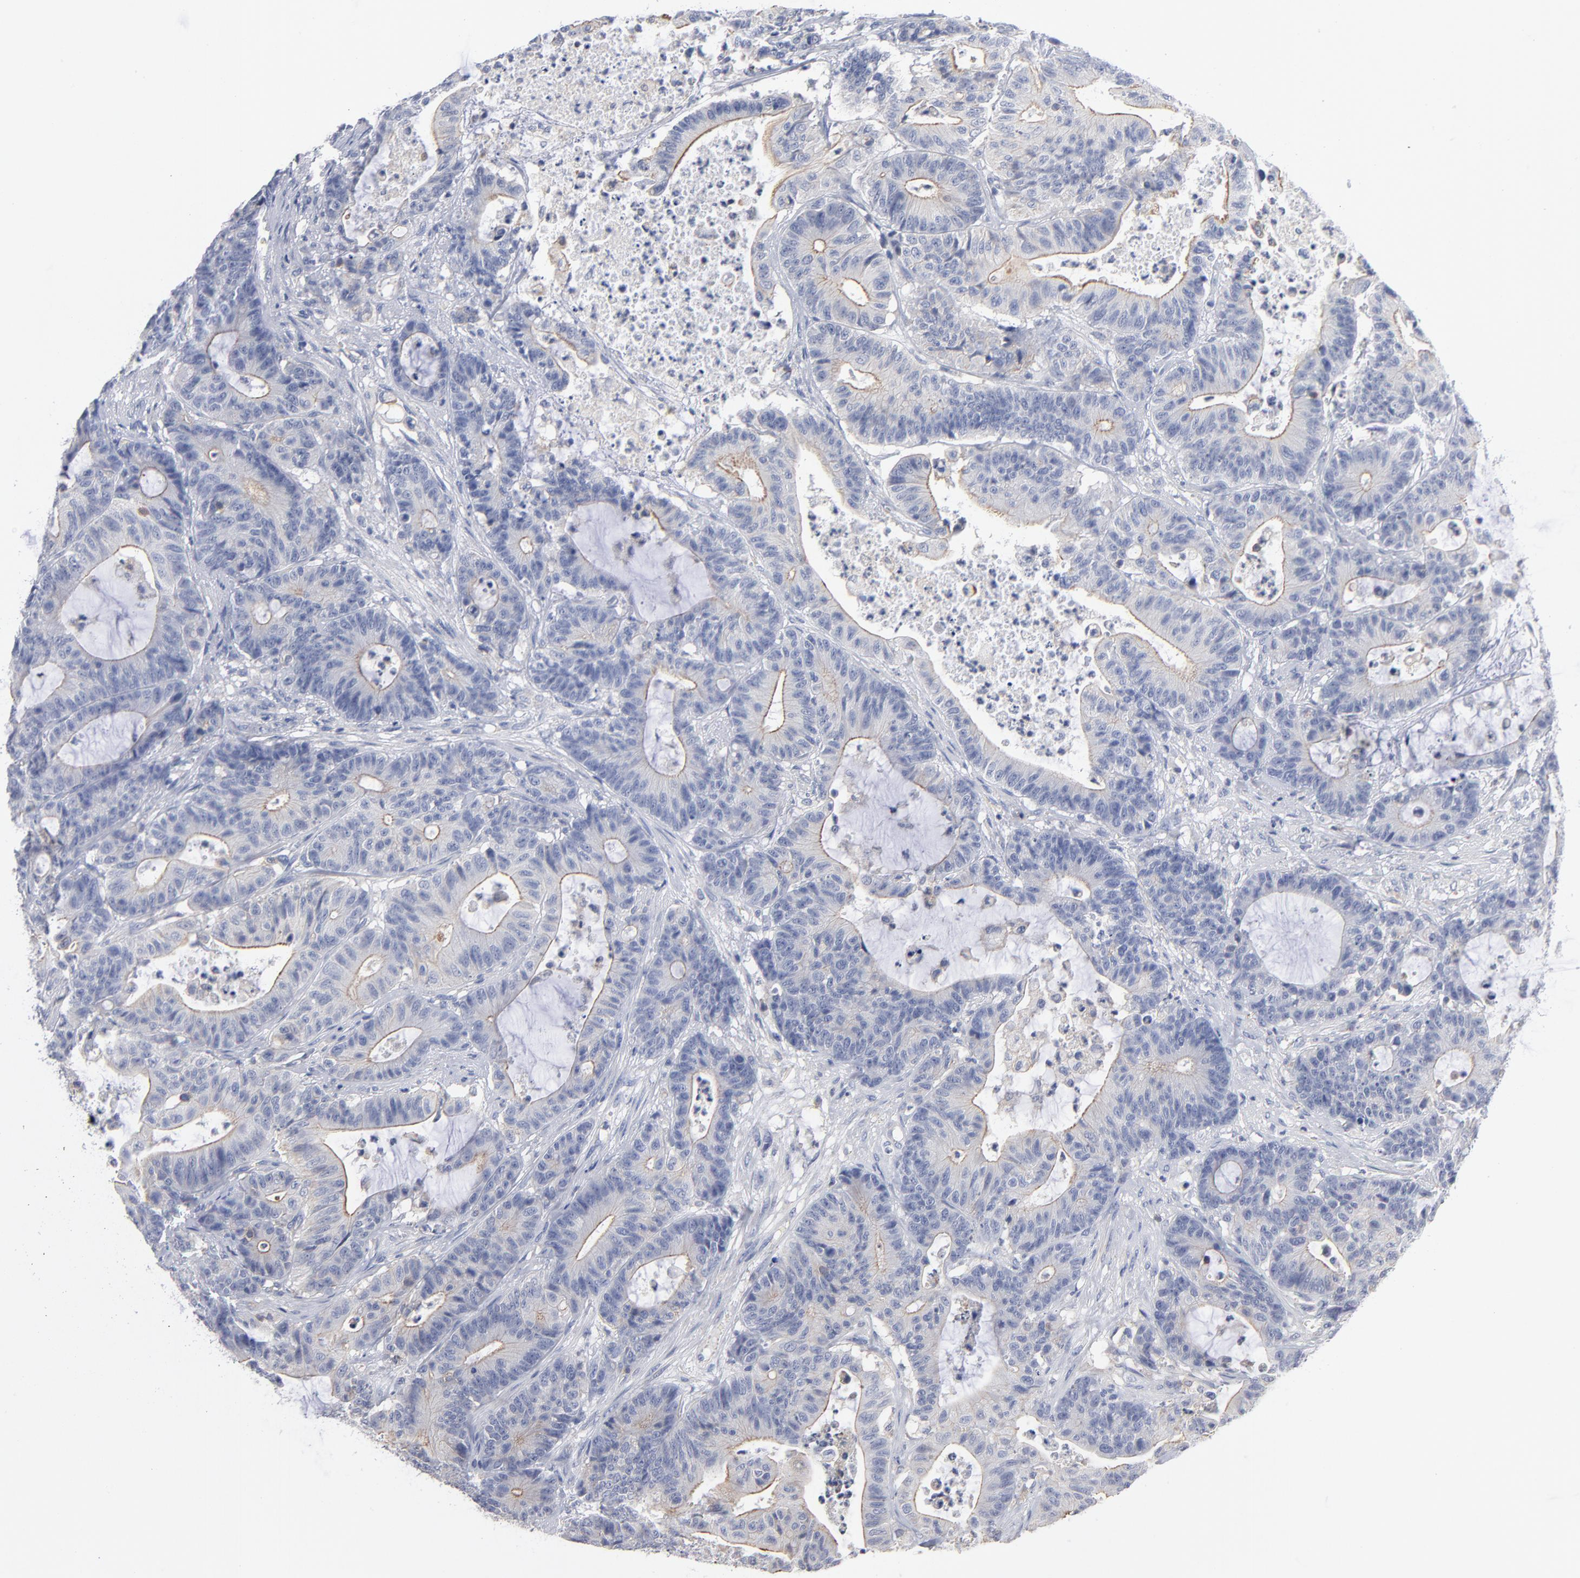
{"staining": {"intensity": "weak", "quantity": "25%-75%", "location": "cytoplasmic/membranous"}, "tissue": "colorectal cancer", "cell_type": "Tumor cells", "image_type": "cancer", "snomed": [{"axis": "morphology", "description": "Adenocarcinoma, NOS"}, {"axis": "topography", "description": "Colon"}], "caption": "This histopathology image shows IHC staining of colorectal adenocarcinoma, with low weak cytoplasmic/membranous staining in about 25%-75% of tumor cells.", "gene": "PDLIM2", "patient": {"sex": "female", "age": 84}}